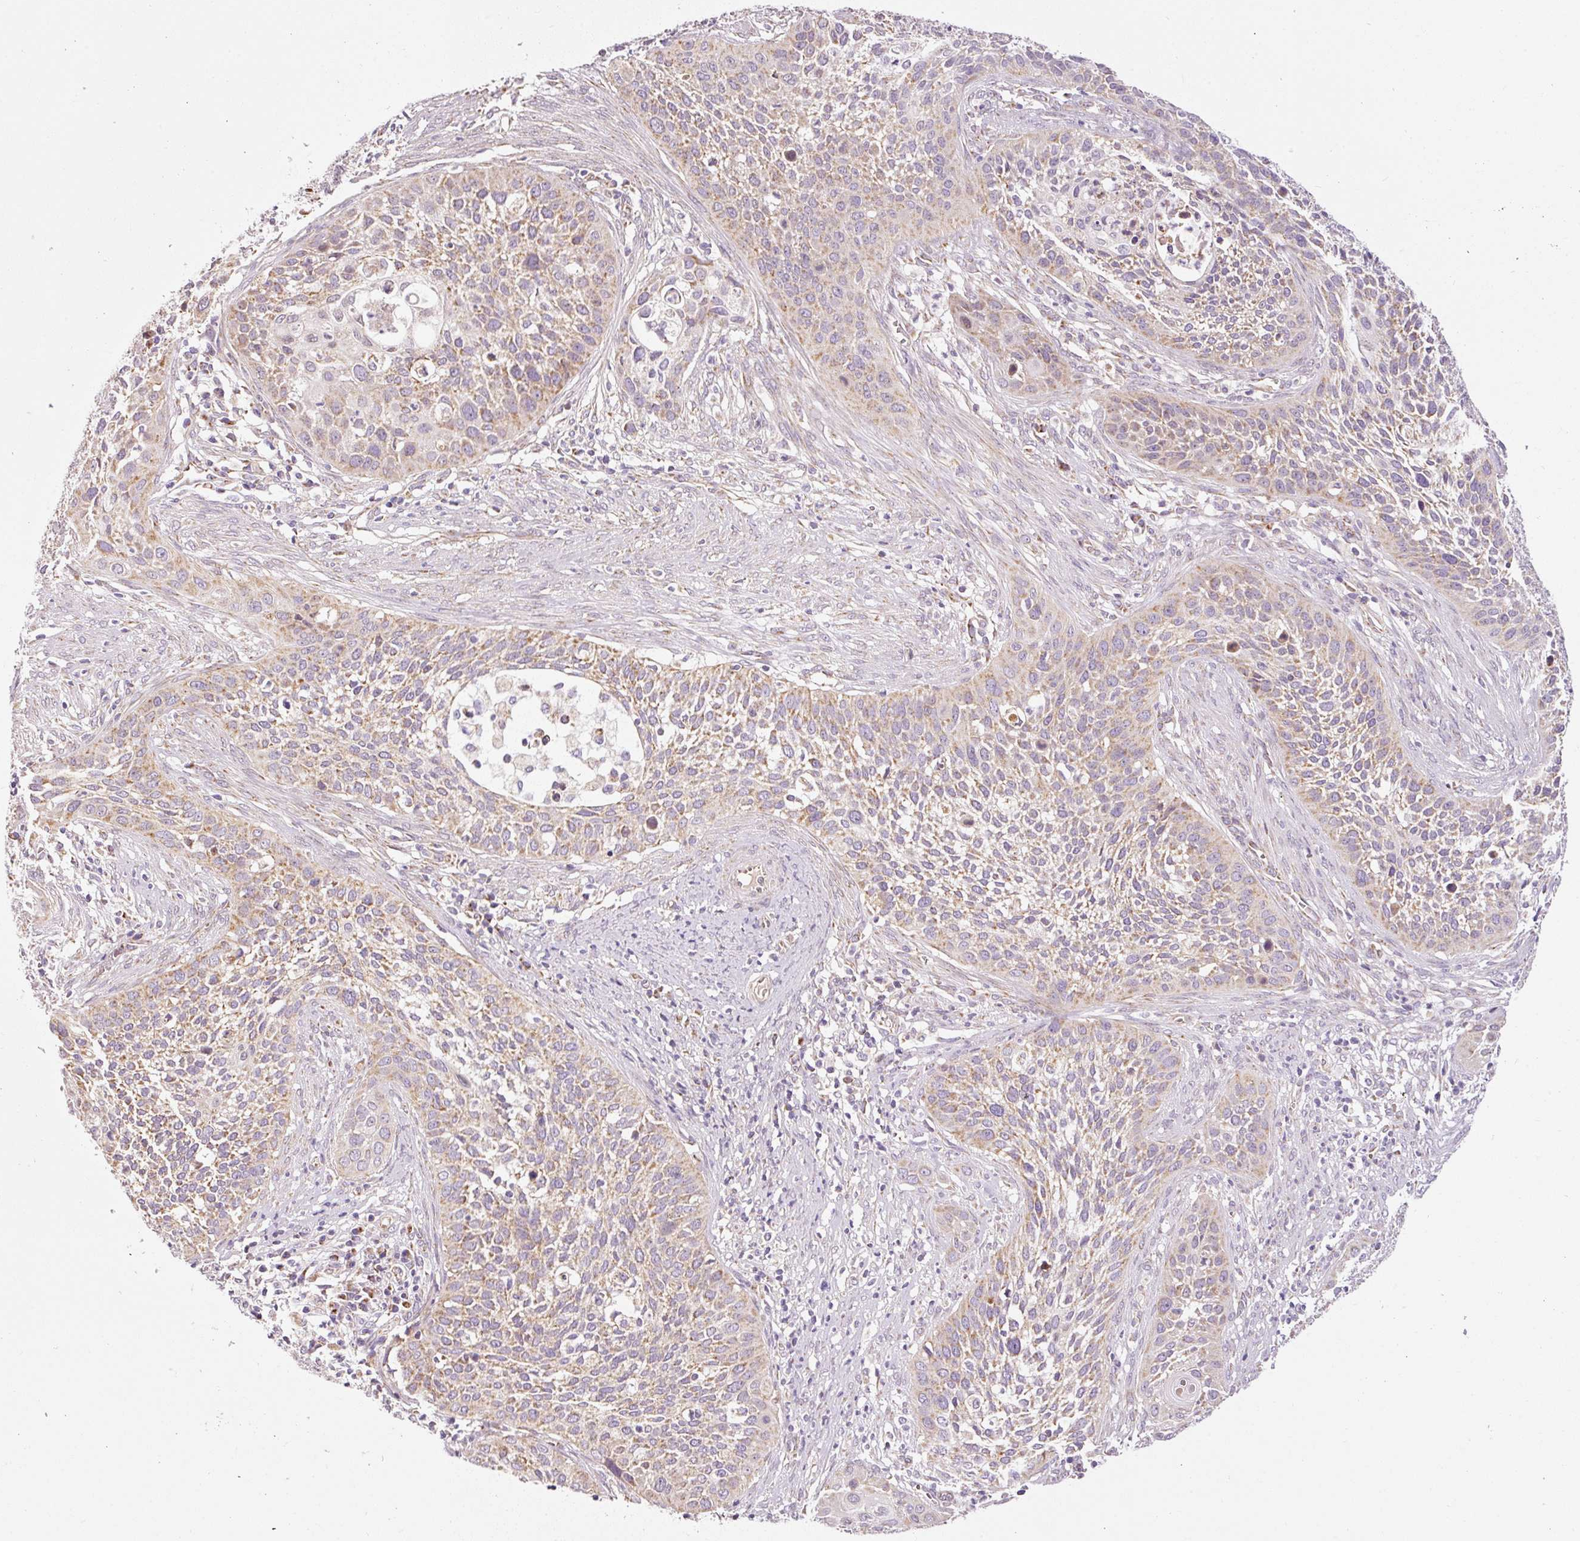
{"staining": {"intensity": "weak", "quantity": ">75%", "location": "cytoplasmic/membranous"}, "tissue": "cervical cancer", "cell_type": "Tumor cells", "image_type": "cancer", "snomed": [{"axis": "morphology", "description": "Squamous cell carcinoma, NOS"}, {"axis": "topography", "description": "Cervix"}], "caption": "IHC (DAB (3,3'-diaminobenzidine)) staining of human cervical cancer exhibits weak cytoplasmic/membranous protein staining in approximately >75% of tumor cells.", "gene": "NDUFB4", "patient": {"sex": "female", "age": 34}}